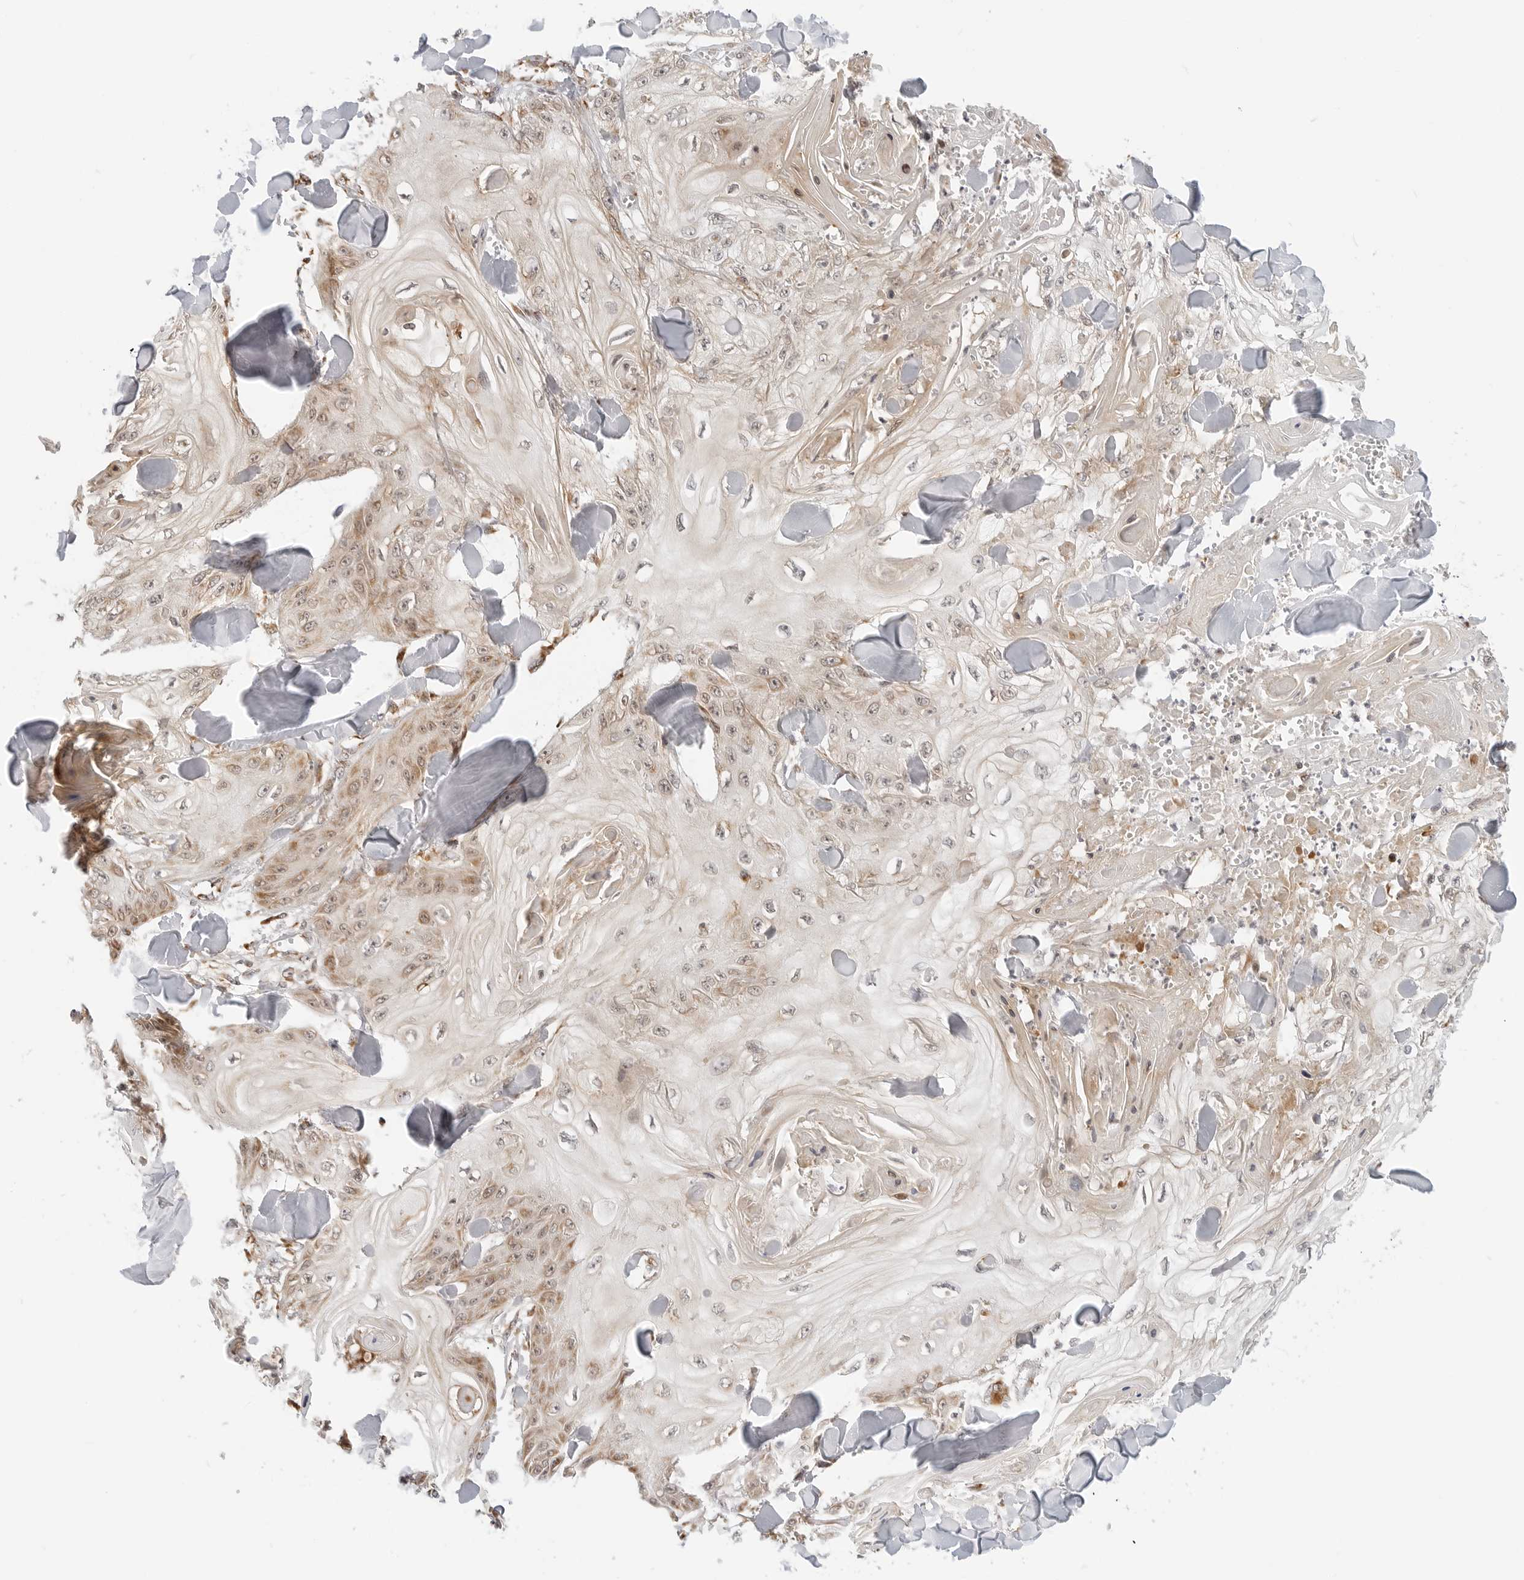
{"staining": {"intensity": "moderate", "quantity": "25%-75%", "location": "cytoplasmic/membranous"}, "tissue": "skin cancer", "cell_type": "Tumor cells", "image_type": "cancer", "snomed": [{"axis": "morphology", "description": "Squamous cell carcinoma, NOS"}, {"axis": "topography", "description": "Skin"}], "caption": "Skin cancer (squamous cell carcinoma) stained with a protein marker reveals moderate staining in tumor cells.", "gene": "POLR3GL", "patient": {"sex": "male", "age": 74}}